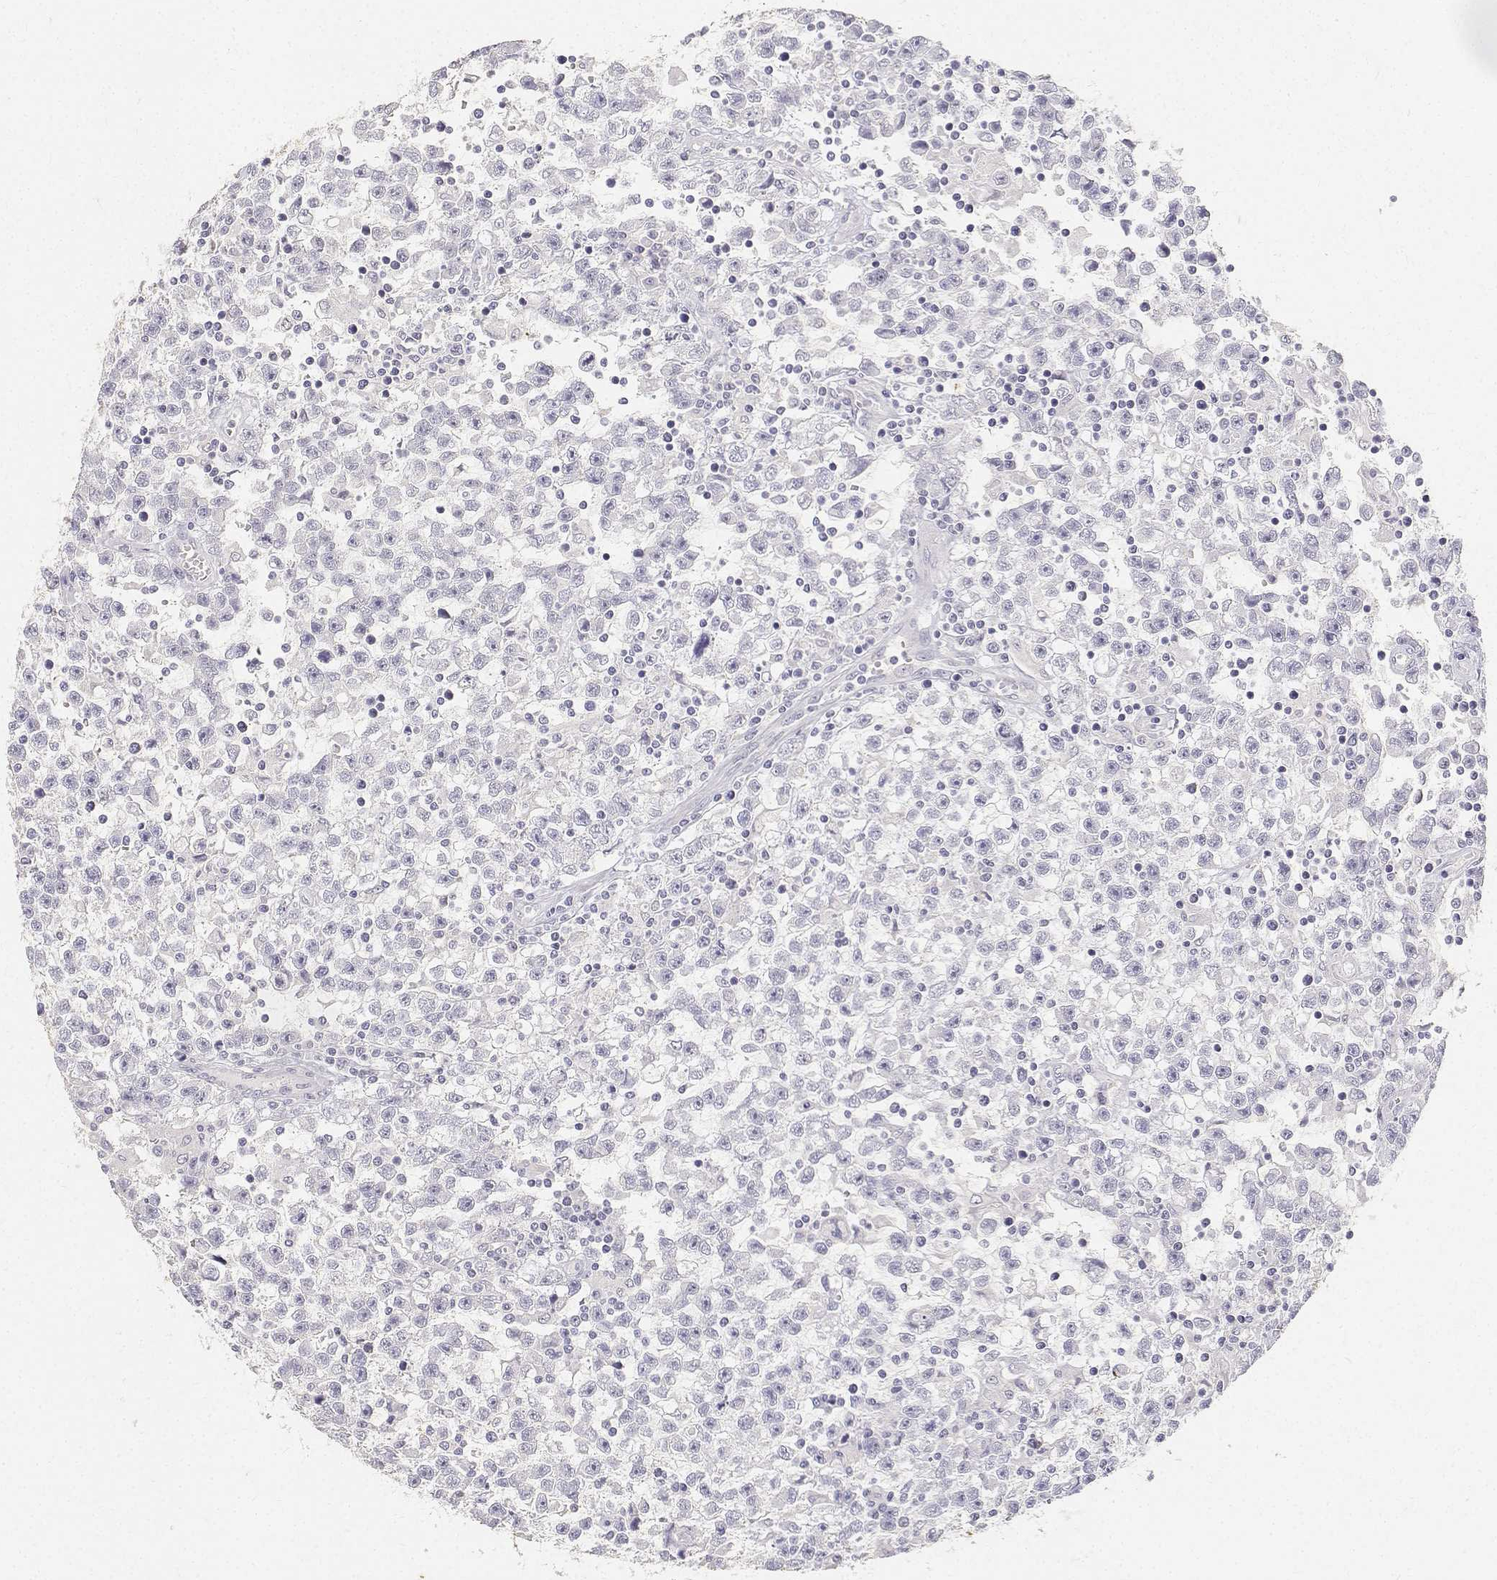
{"staining": {"intensity": "negative", "quantity": "none", "location": "none"}, "tissue": "testis cancer", "cell_type": "Tumor cells", "image_type": "cancer", "snomed": [{"axis": "morphology", "description": "Seminoma, NOS"}, {"axis": "topography", "description": "Testis"}], "caption": "Immunohistochemical staining of seminoma (testis) exhibits no significant staining in tumor cells.", "gene": "PAEP", "patient": {"sex": "male", "age": 31}}